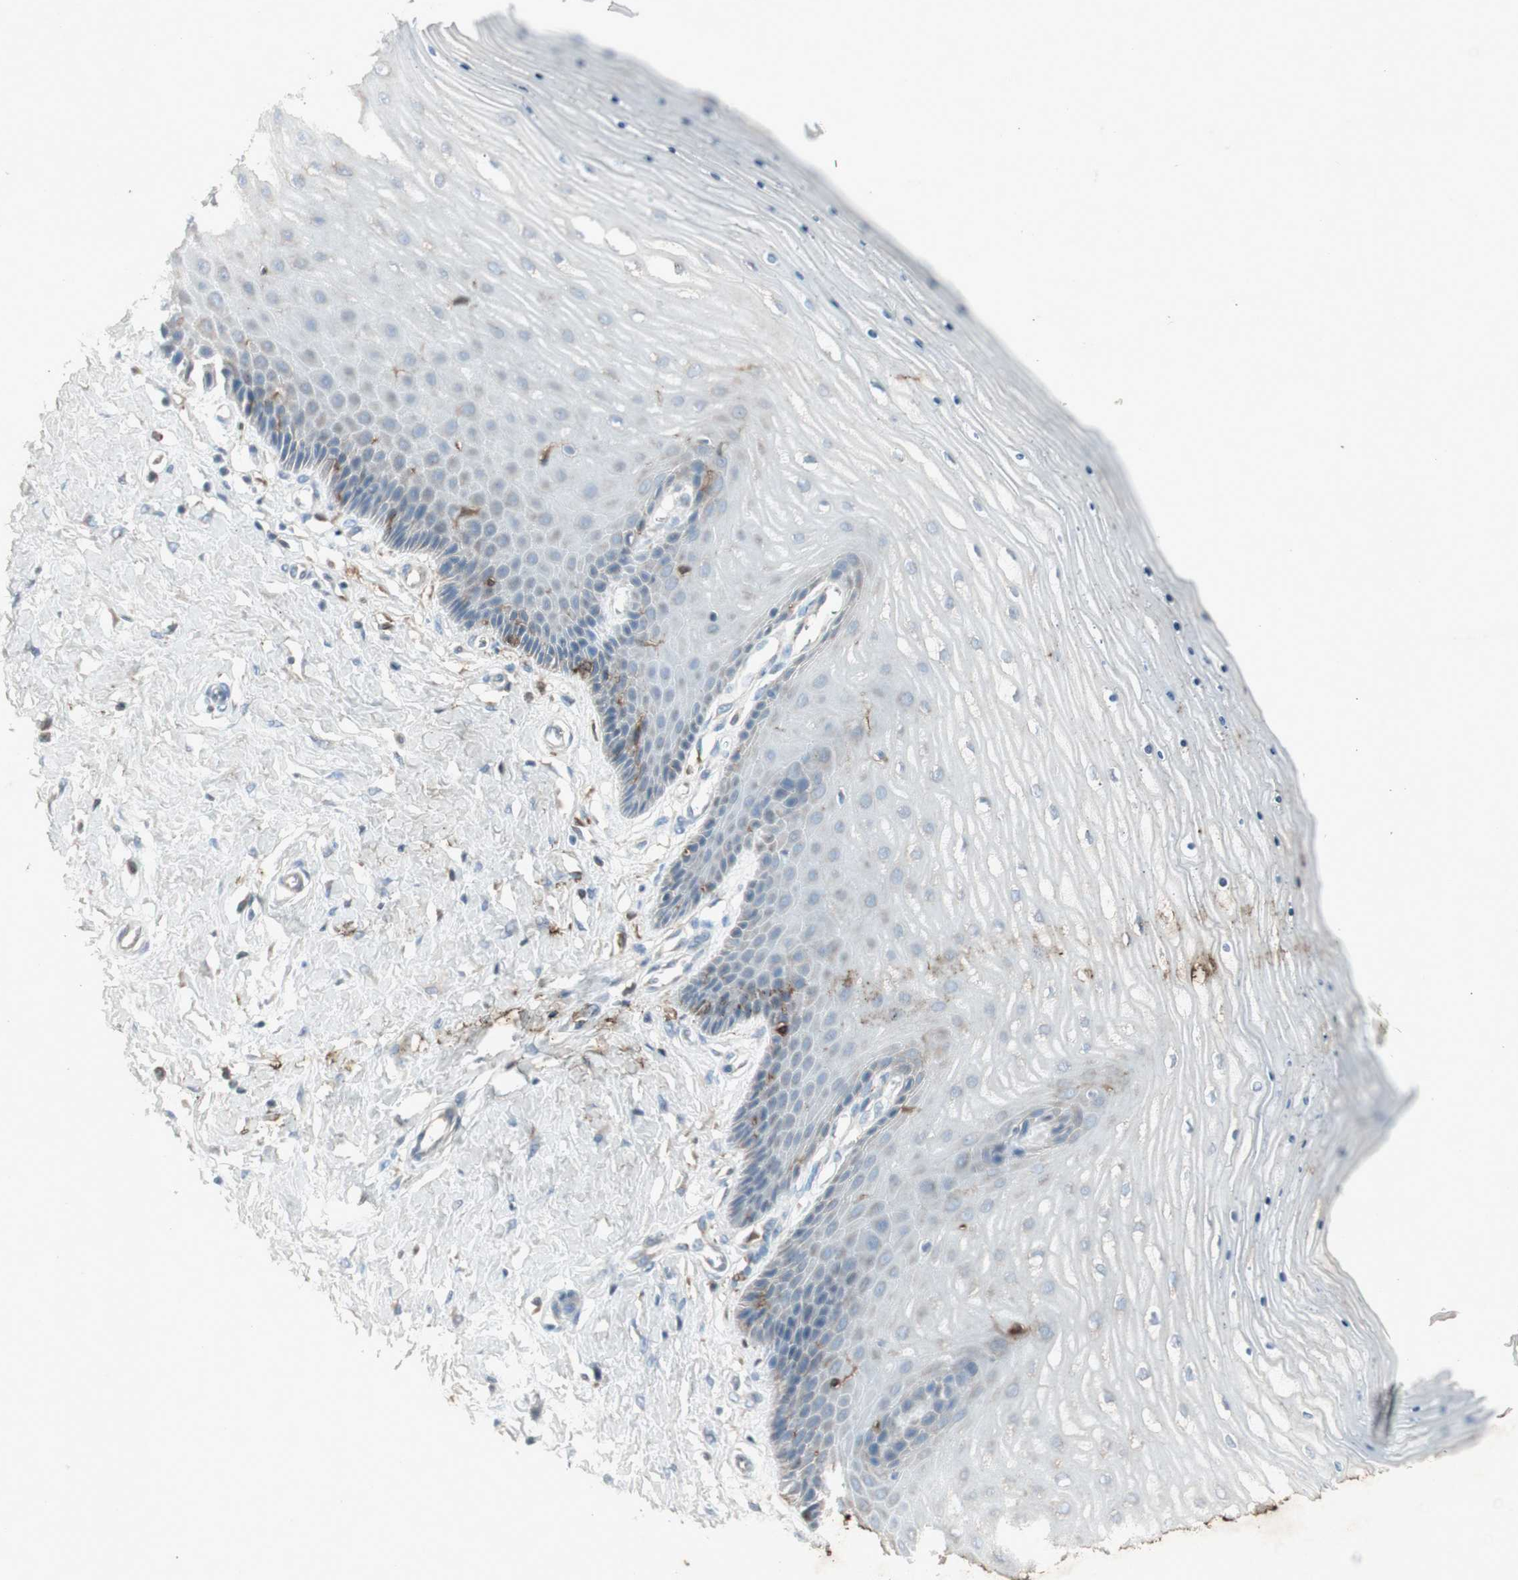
{"staining": {"intensity": "weak", "quantity": "<25%", "location": "cytoplasmic/membranous"}, "tissue": "cervix", "cell_type": "Glandular cells", "image_type": "normal", "snomed": [{"axis": "morphology", "description": "Normal tissue, NOS"}, {"axis": "topography", "description": "Cervix"}], "caption": "Immunohistochemistry (IHC) of unremarkable human cervix demonstrates no positivity in glandular cells. (DAB immunohistochemistry with hematoxylin counter stain).", "gene": "TYROBP", "patient": {"sex": "female", "age": 55}}